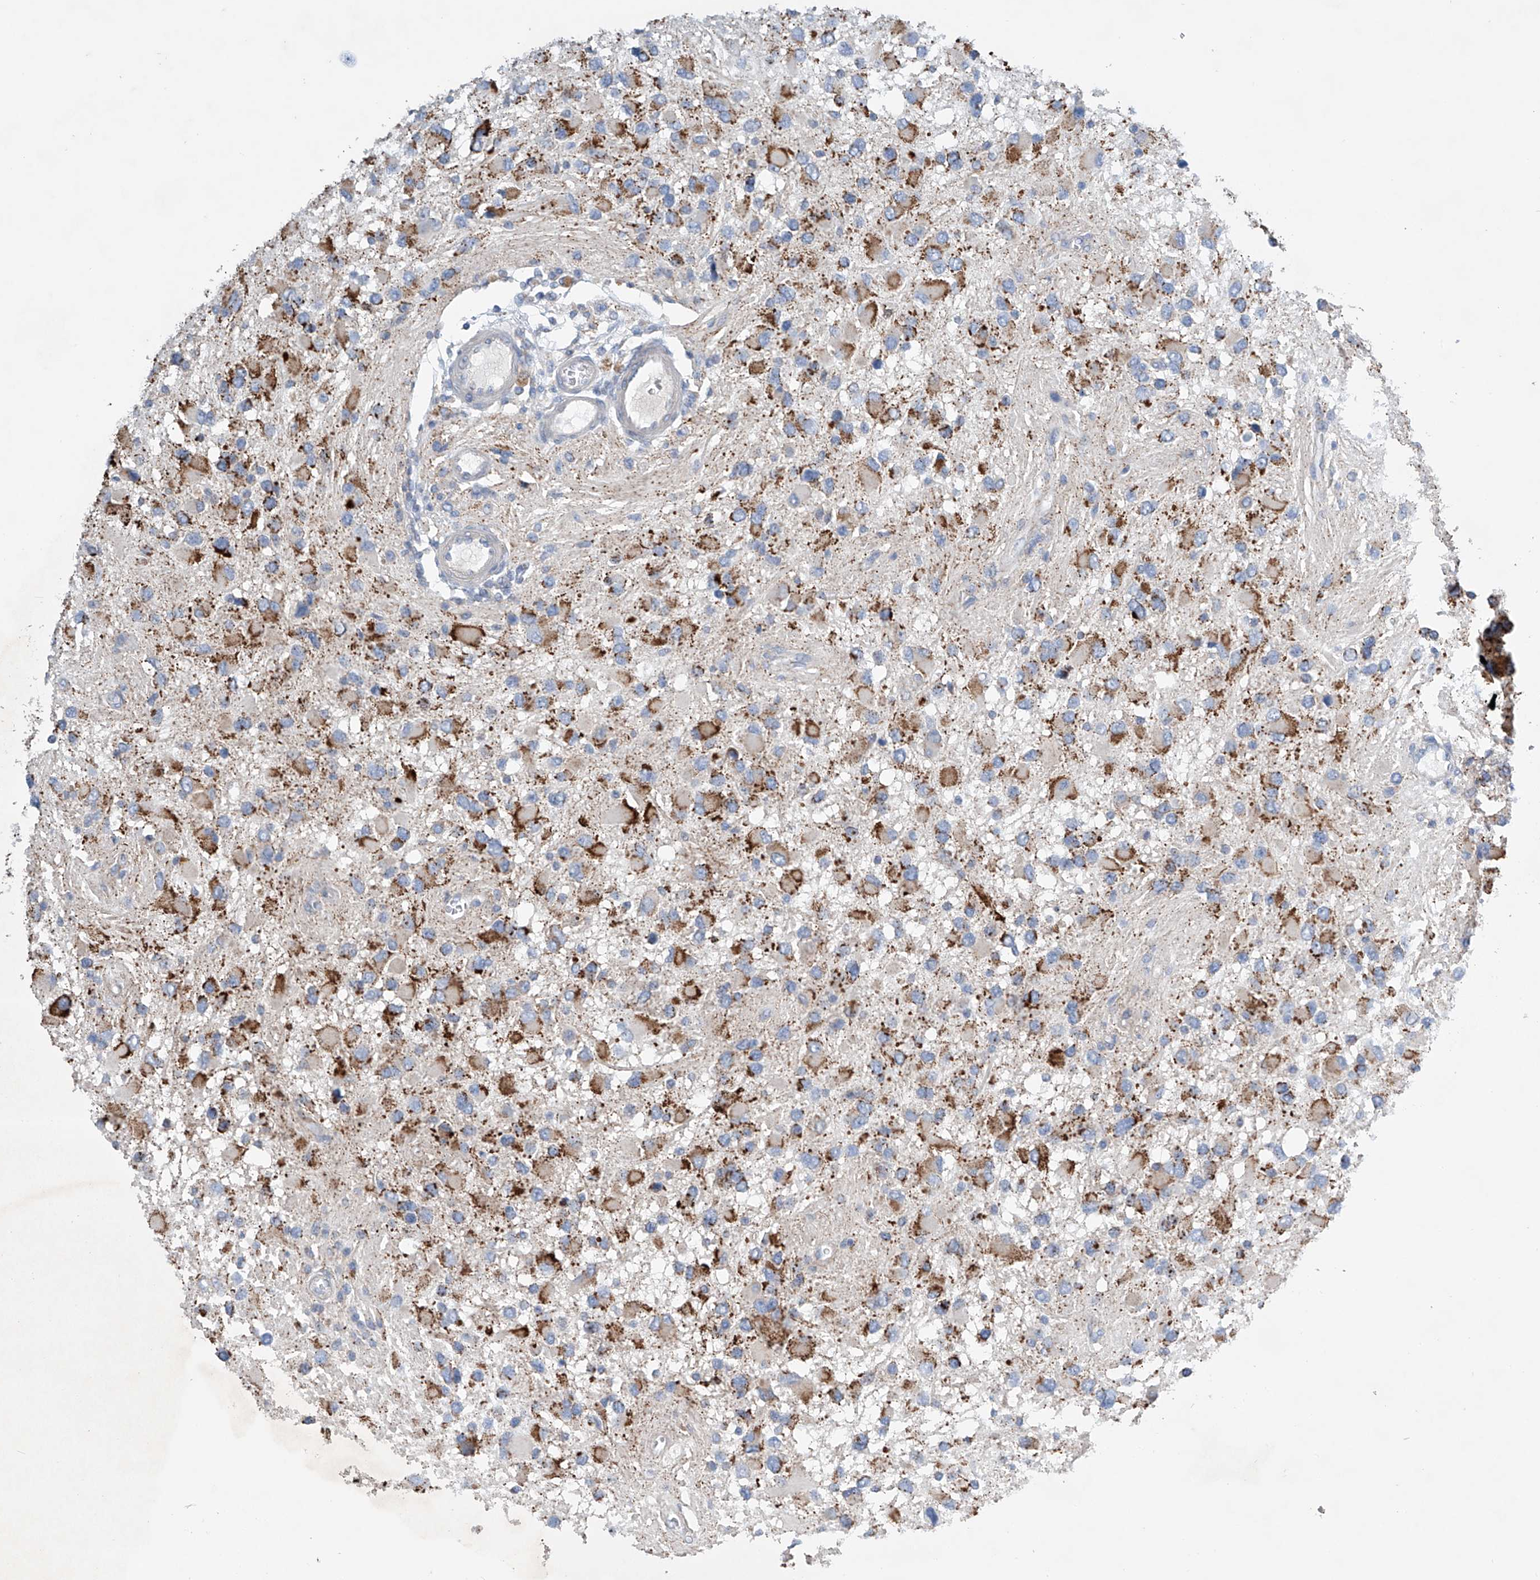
{"staining": {"intensity": "strong", "quantity": ">75%", "location": "cytoplasmic/membranous"}, "tissue": "glioma", "cell_type": "Tumor cells", "image_type": "cancer", "snomed": [{"axis": "morphology", "description": "Glioma, malignant, High grade"}, {"axis": "topography", "description": "Brain"}], "caption": "This is a histology image of IHC staining of glioma, which shows strong positivity in the cytoplasmic/membranous of tumor cells.", "gene": "GPC4", "patient": {"sex": "male", "age": 53}}